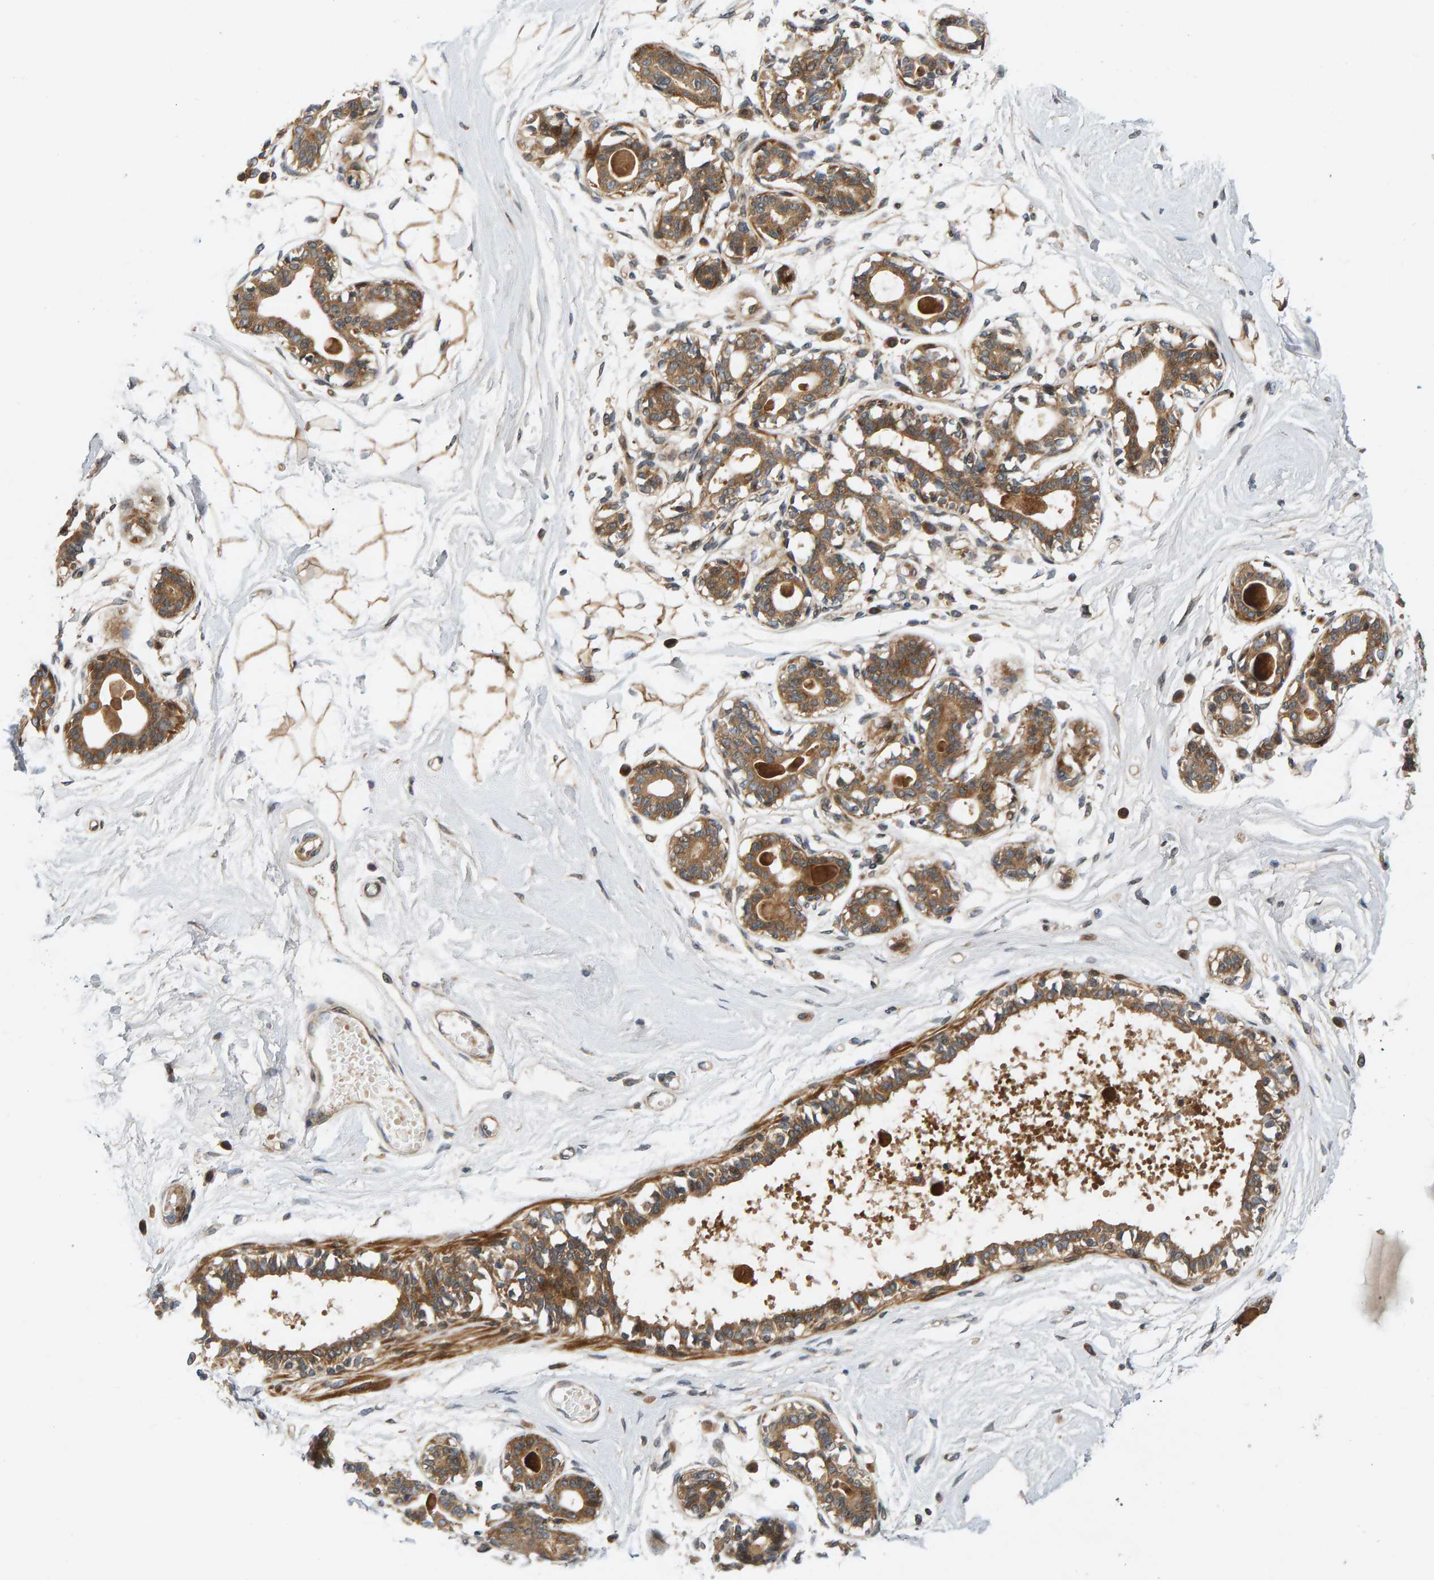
{"staining": {"intensity": "moderate", "quantity": "25%-75%", "location": "cytoplasmic/membranous"}, "tissue": "breast", "cell_type": "Adipocytes", "image_type": "normal", "snomed": [{"axis": "morphology", "description": "Normal tissue, NOS"}, {"axis": "topography", "description": "Breast"}], "caption": "This histopathology image exhibits immunohistochemistry staining of unremarkable breast, with medium moderate cytoplasmic/membranous expression in about 25%-75% of adipocytes.", "gene": "BAHCC1", "patient": {"sex": "female", "age": 45}}